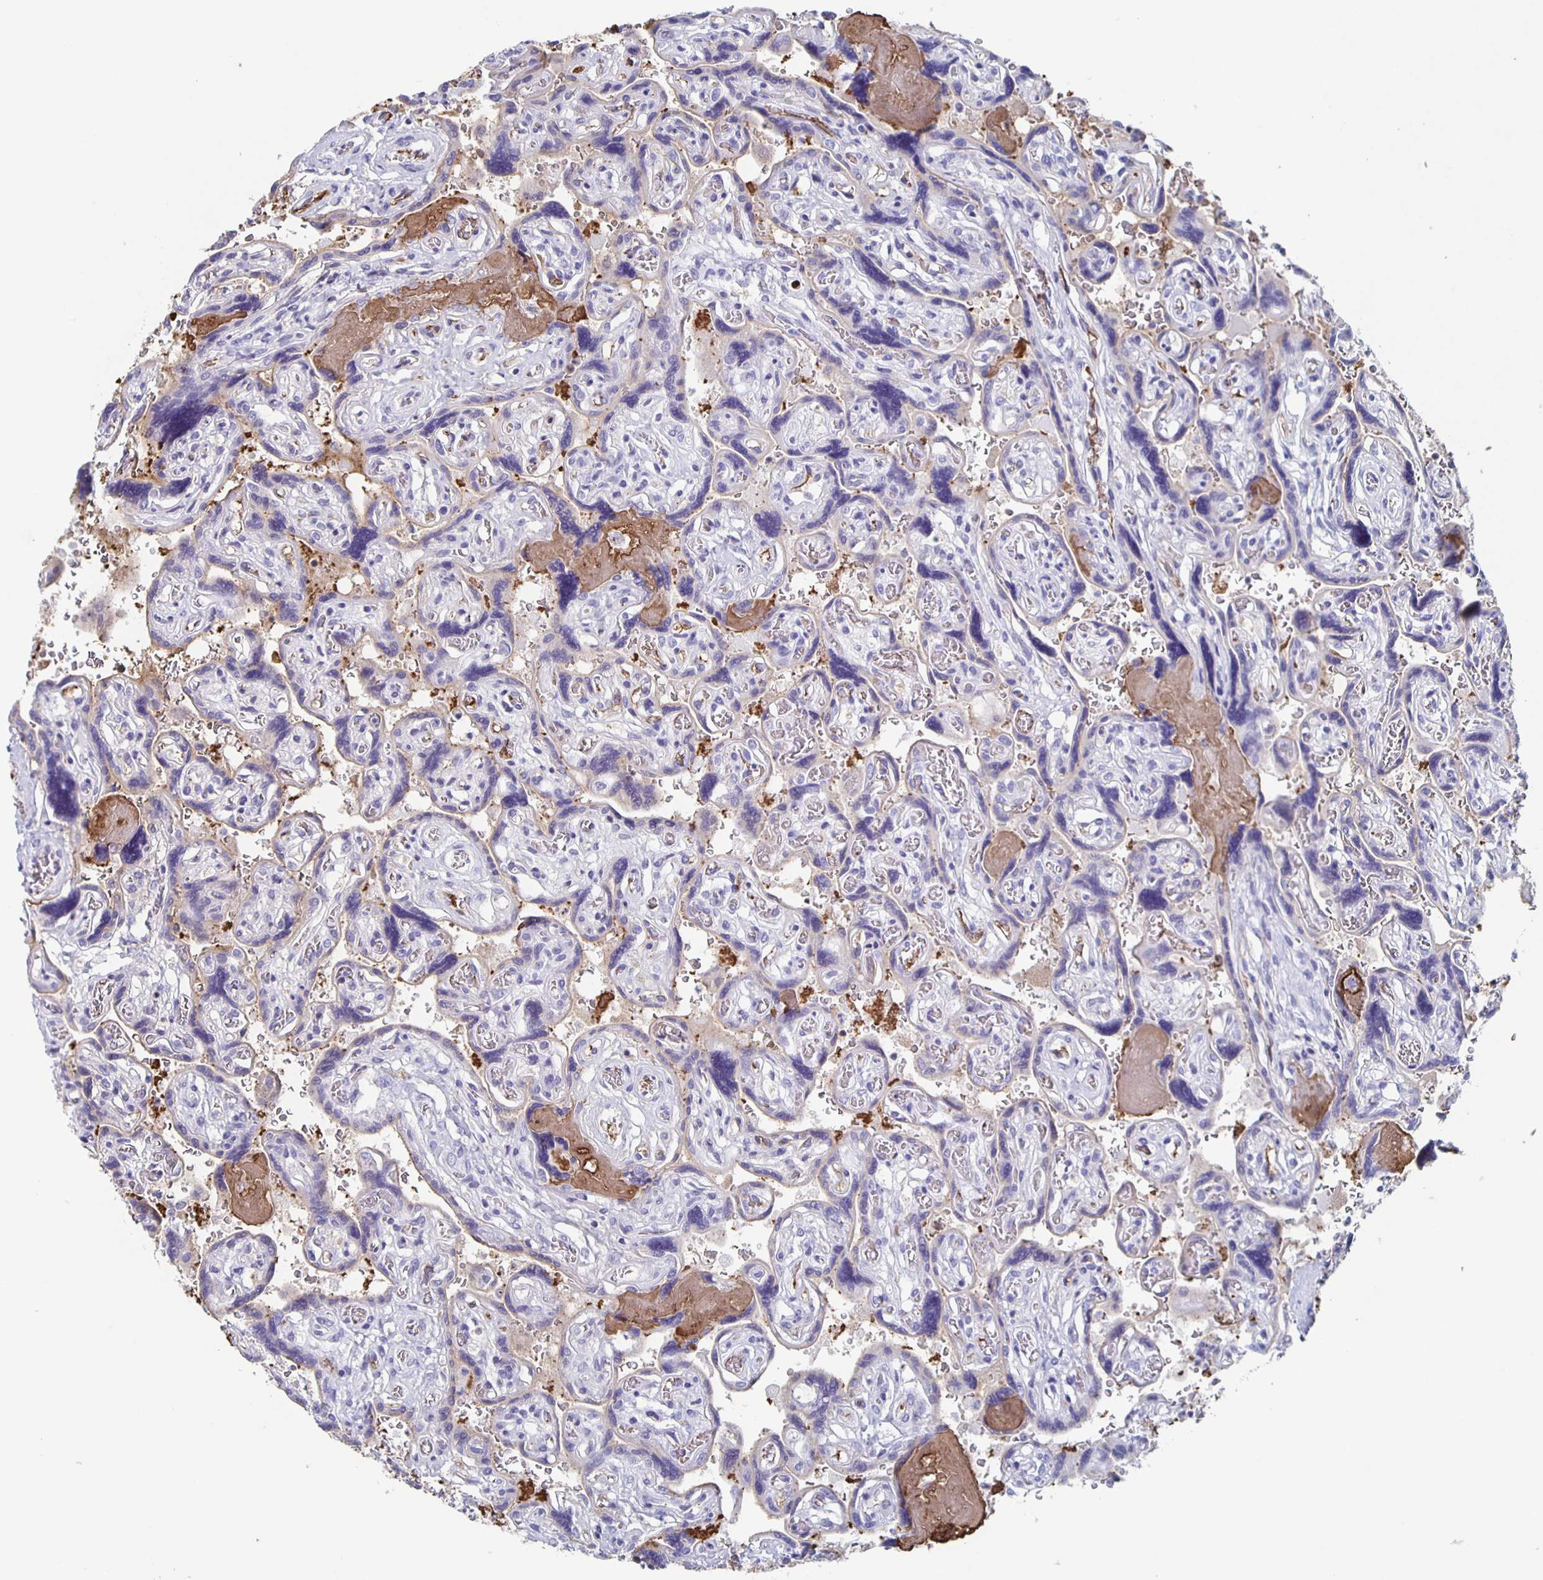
{"staining": {"intensity": "moderate", "quantity": "<25%", "location": "cytoplasmic/membranous"}, "tissue": "placenta", "cell_type": "Decidual cells", "image_type": "normal", "snomed": [{"axis": "morphology", "description": "Normal tissue, NOS"}, {"axis": "topography", "description": "Placenta"}], "caption": "Brown immunohistochemical staining in unremarkable placenta displays moderate cytoplasmic/membranous staining in about <25% of decidual cells. (IHC, brightfield microscopy, high magnification).", "gene": "FGA", "patient": {"sex": "female", "age": 32}}